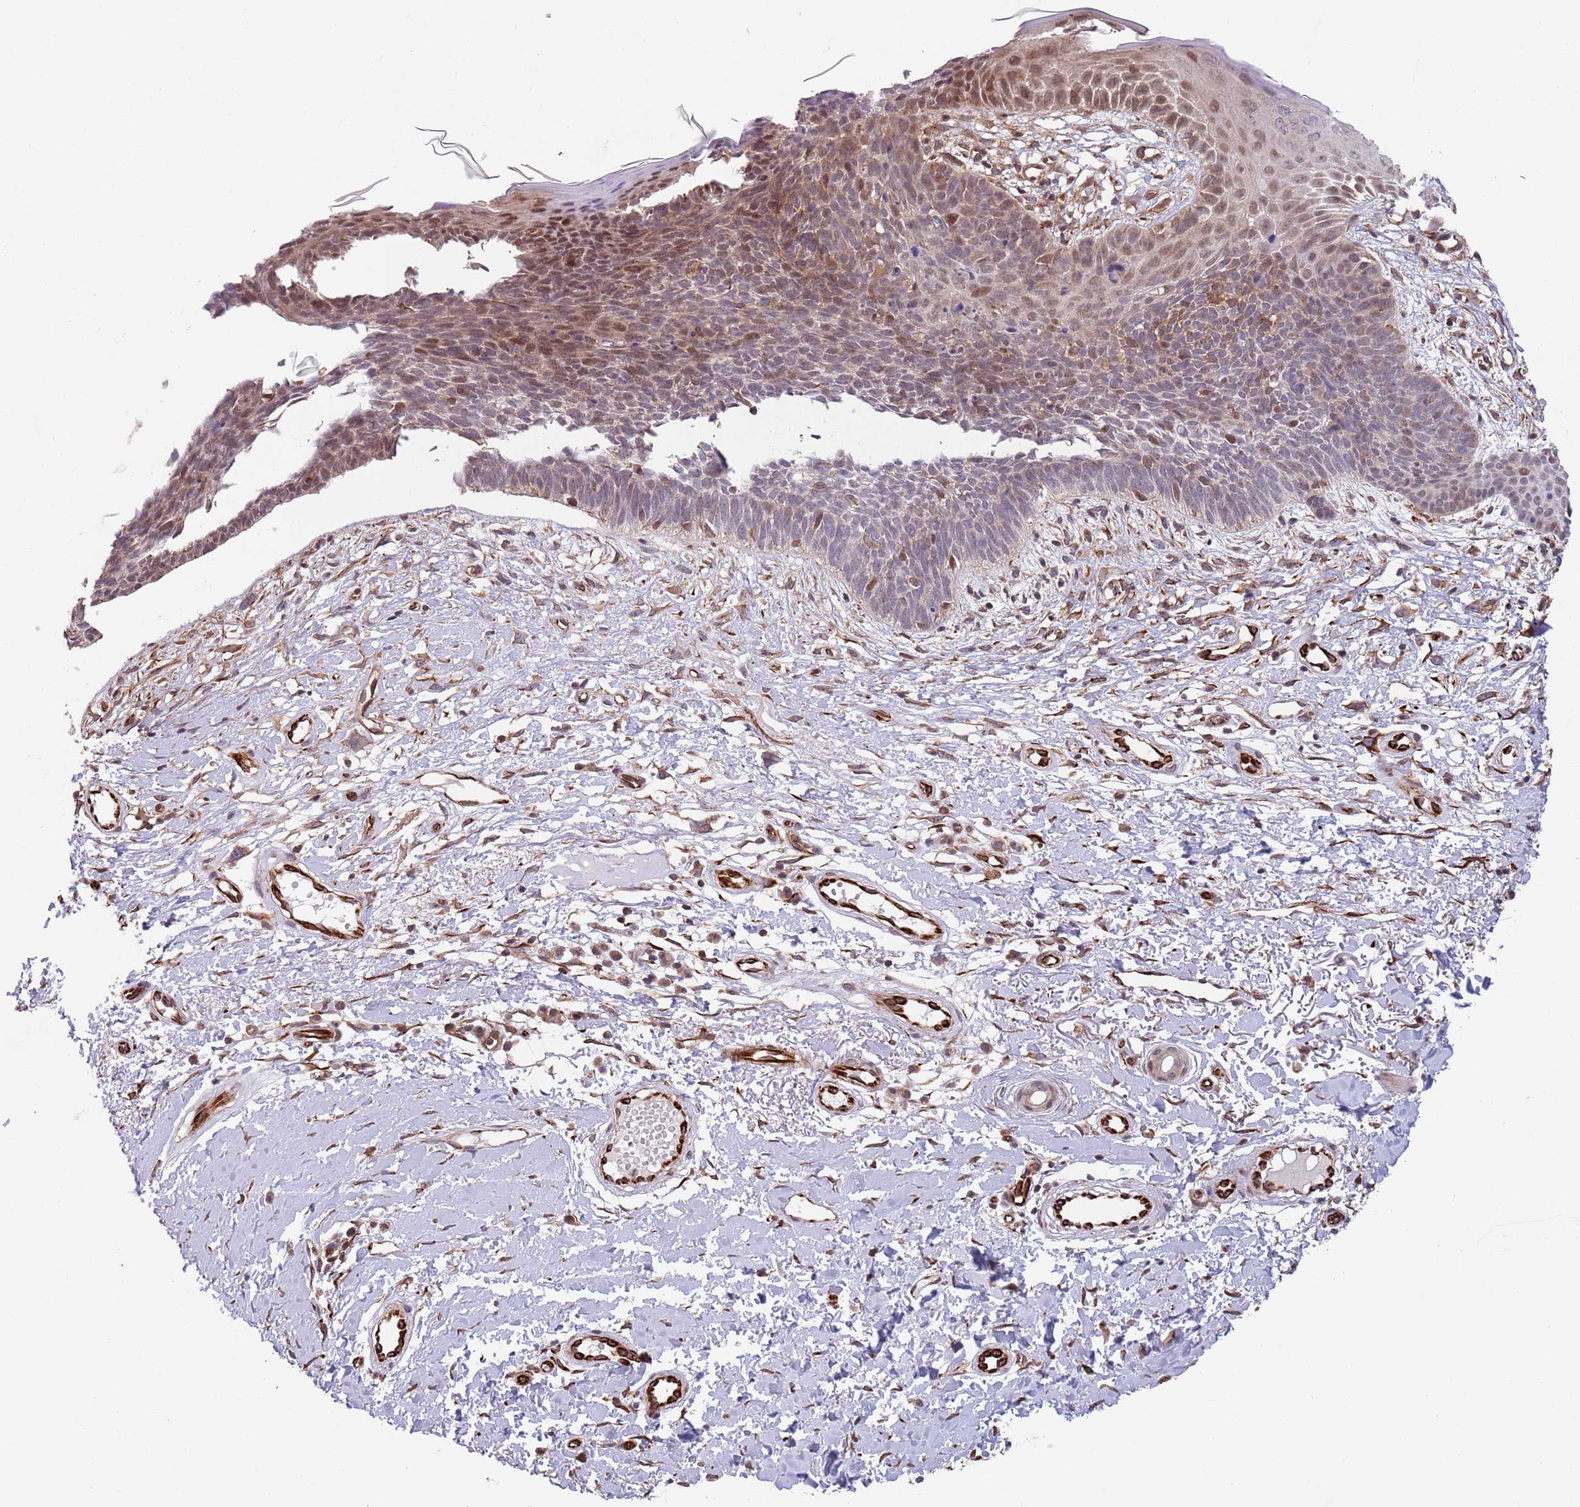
{"staining": {"intensity": "moderate", "quantity": "25%-75%", "location": "nuclear"}, "tissue": "skin cancer", "cell_type": "Tumor cells", "image_type": "cancer", "snomed": [{"axis": "morphology", "description": "Basal cell carcinoma"}, {"axis": "topography", "description": "Skin"}], "caption": "Brown immunohistochemical staining in human skin cancer reveals moderate nuclear positivity in approximately 25%-75% of tumor cells.", "gene": "CHD9", "patient": {"sex": "male", "age": 78}}